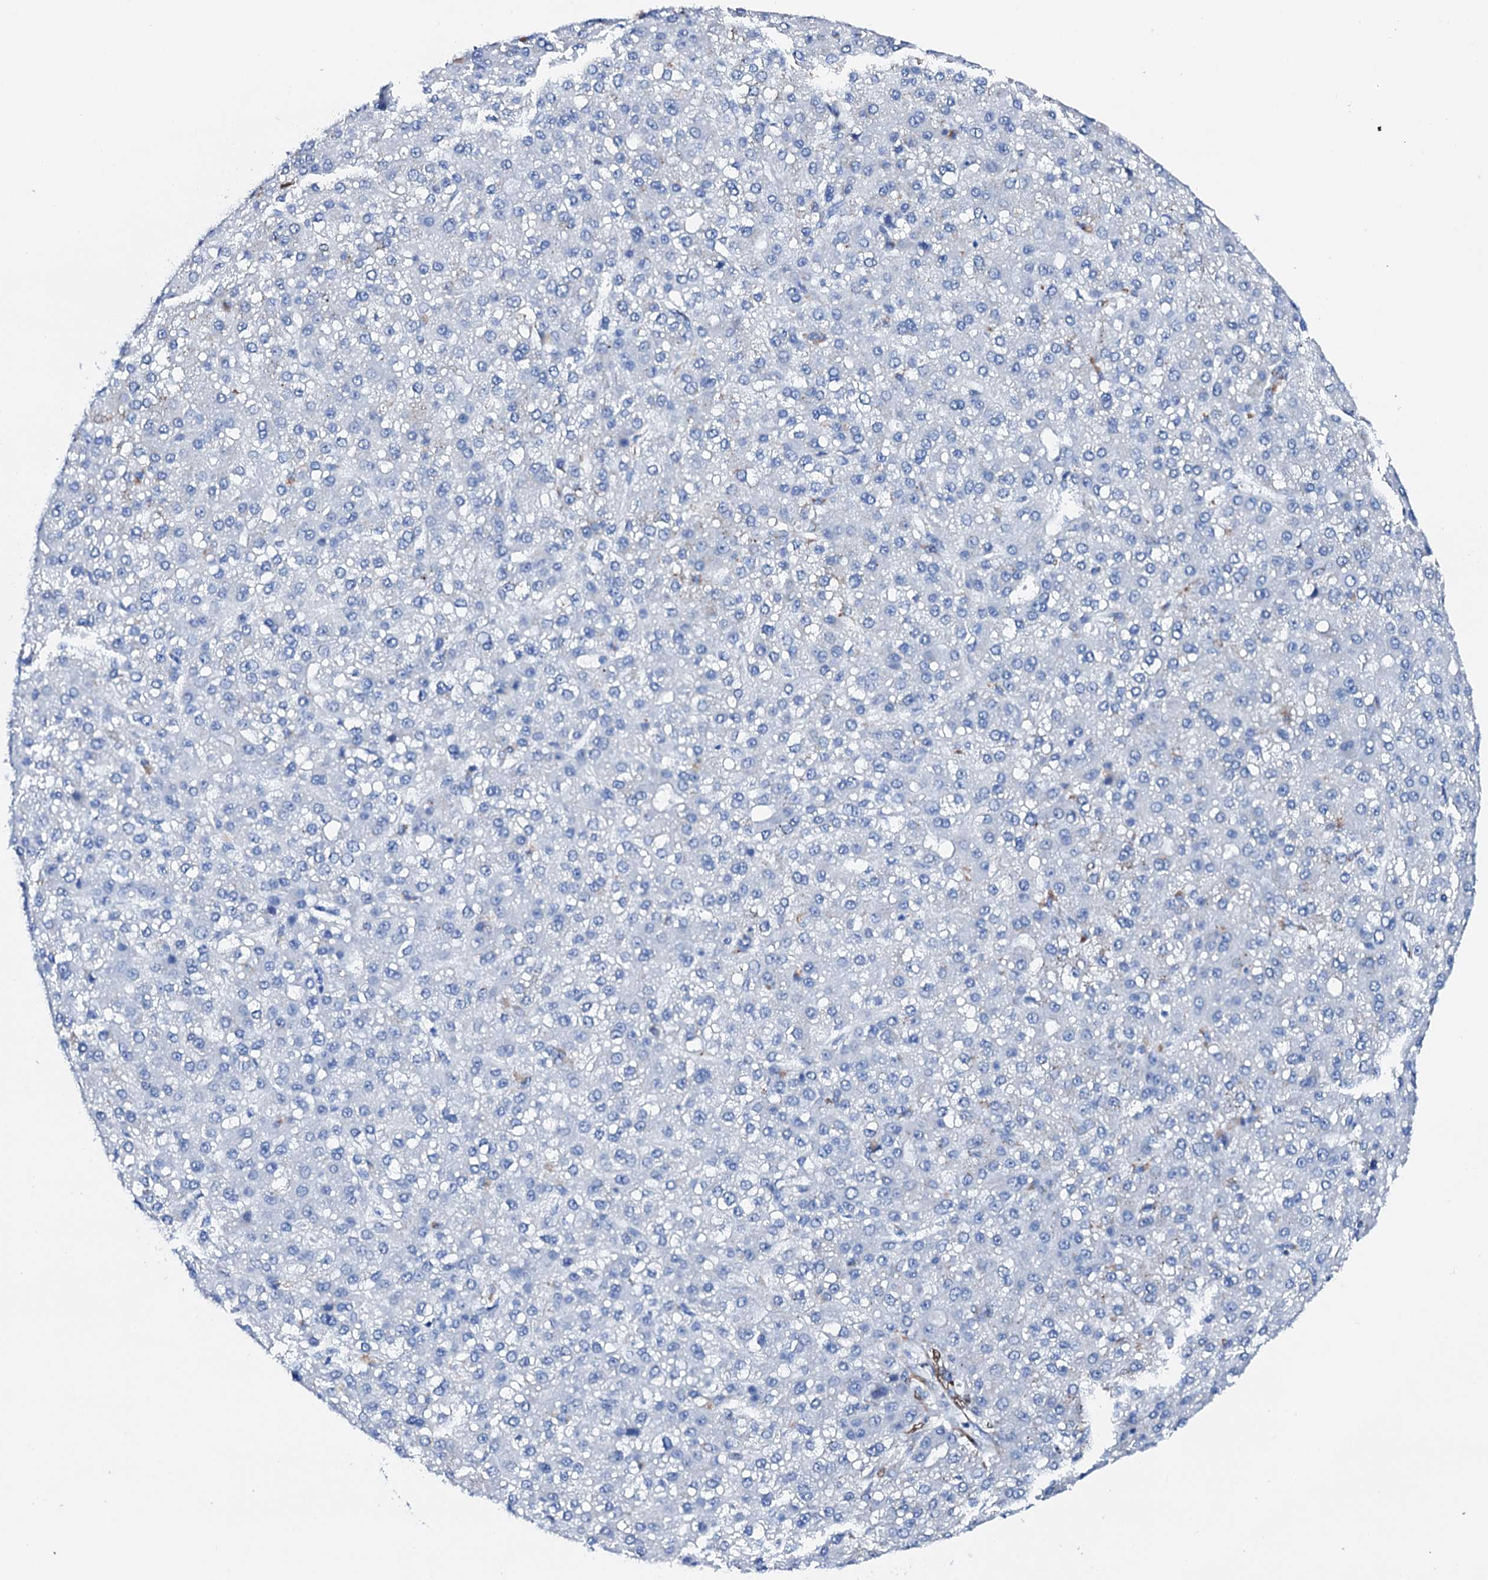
{"staining": {"intensity": "negative", "quantity": "none", "location": "none"}, "tissue": "liver cancer", "cell_type": "Tumor cells", "image_type": "cancer", "snomed": [{"axis": "morphology", "description": "Carcinoma, Hepatocellular, NOS"}, {"axis": "topography", "description": "Liver"}], "caption": "Liver hepatocellular carcinoma was stained to show a protein in brown. There is no significant staining in tumor cells. Brightfield microscopy of immunohistochemistry stained with DAB (brown) and hematoxylin (blue), captured at high magnification.", "gene": "NRIP2", "patient": {"sex": "male", "age": 67}}